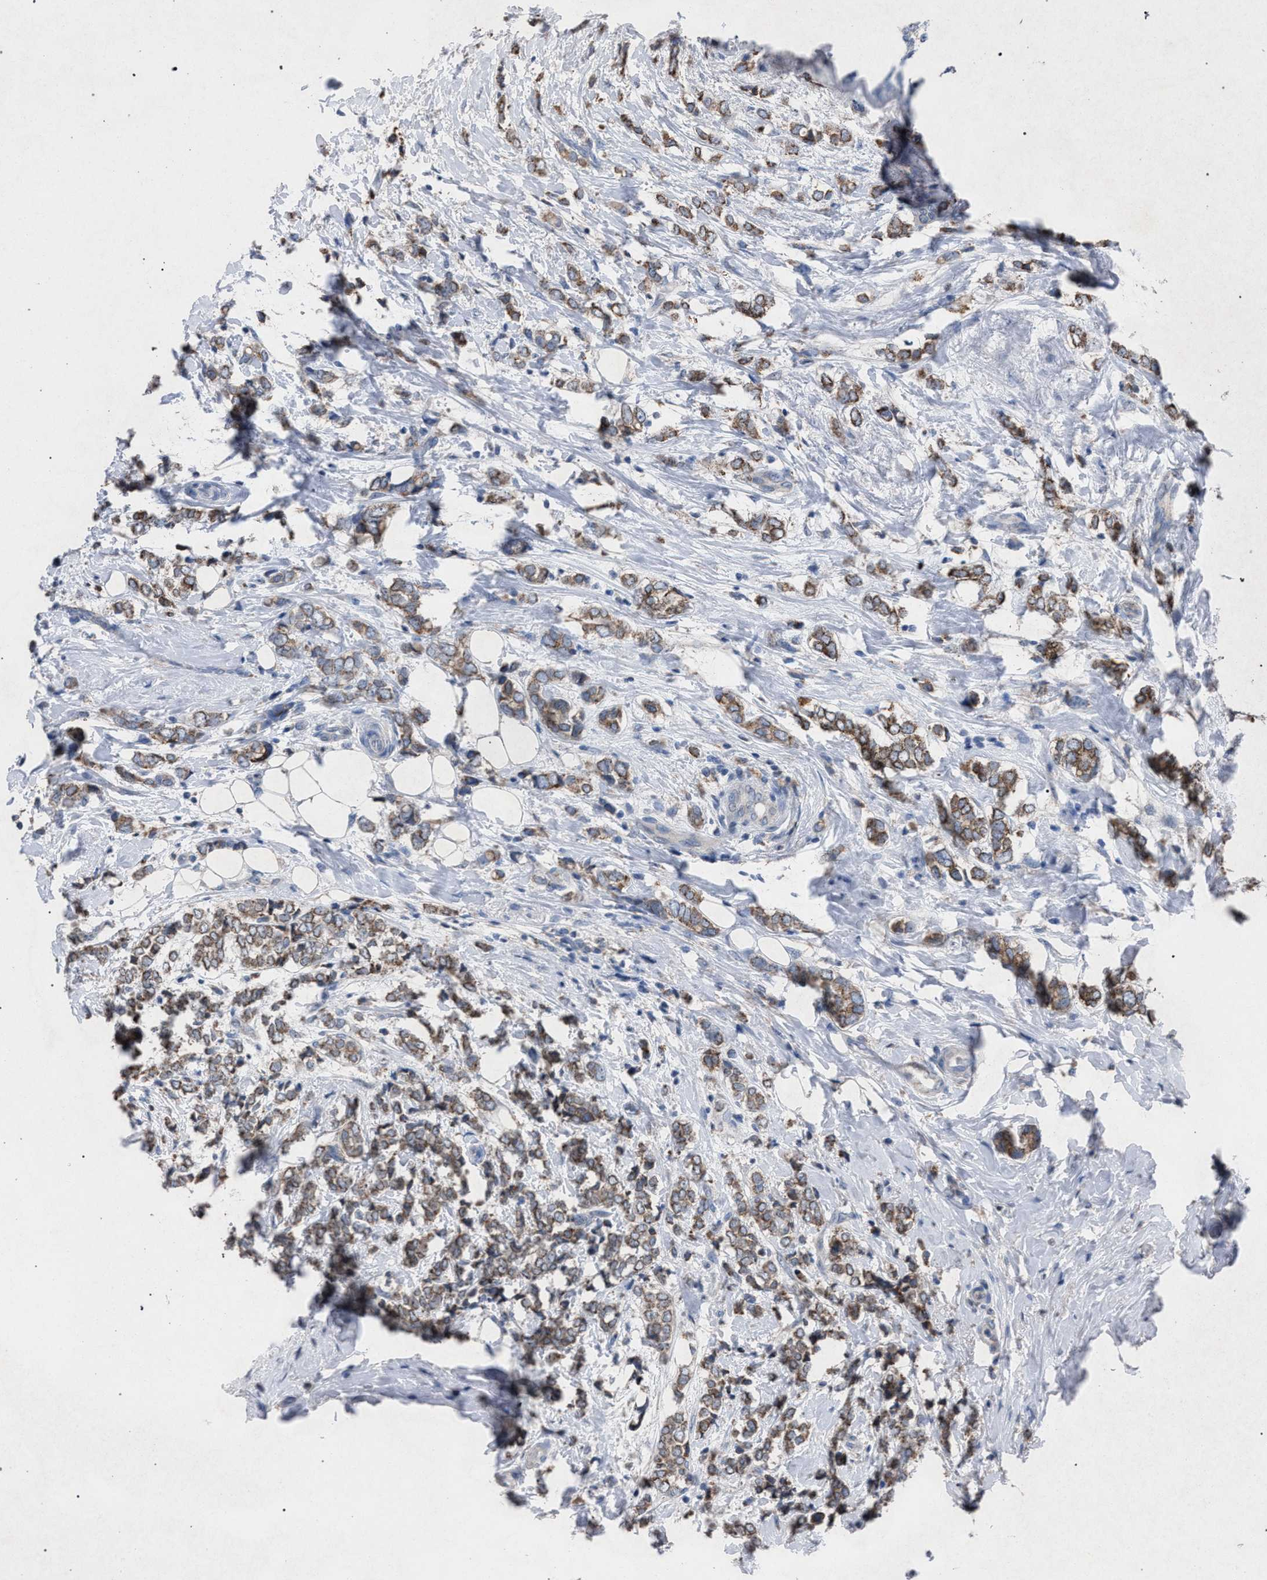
{"staining": {"intensity": "moderate", "quantity": ">75%", "location": "cytoplasmic/membranous"}, "tissue": "breast cancer", "cell_type": "Tumor cells", "image_type": "cancer", "snomed": [{"axis": "morphology", "description": "Normal tissue, NOS"}, {"axis": "morphology", "description": "Lobular carcinoma"}, {"axis": "topography", "description": "Breast"}], "caption": "Breast cancer tissue shows moderate cytoplasmic/membranous staining in approximately >75% of tumor cells", "gene": "HSD17B4", "patient": {"sex": "female", "age": 47}}